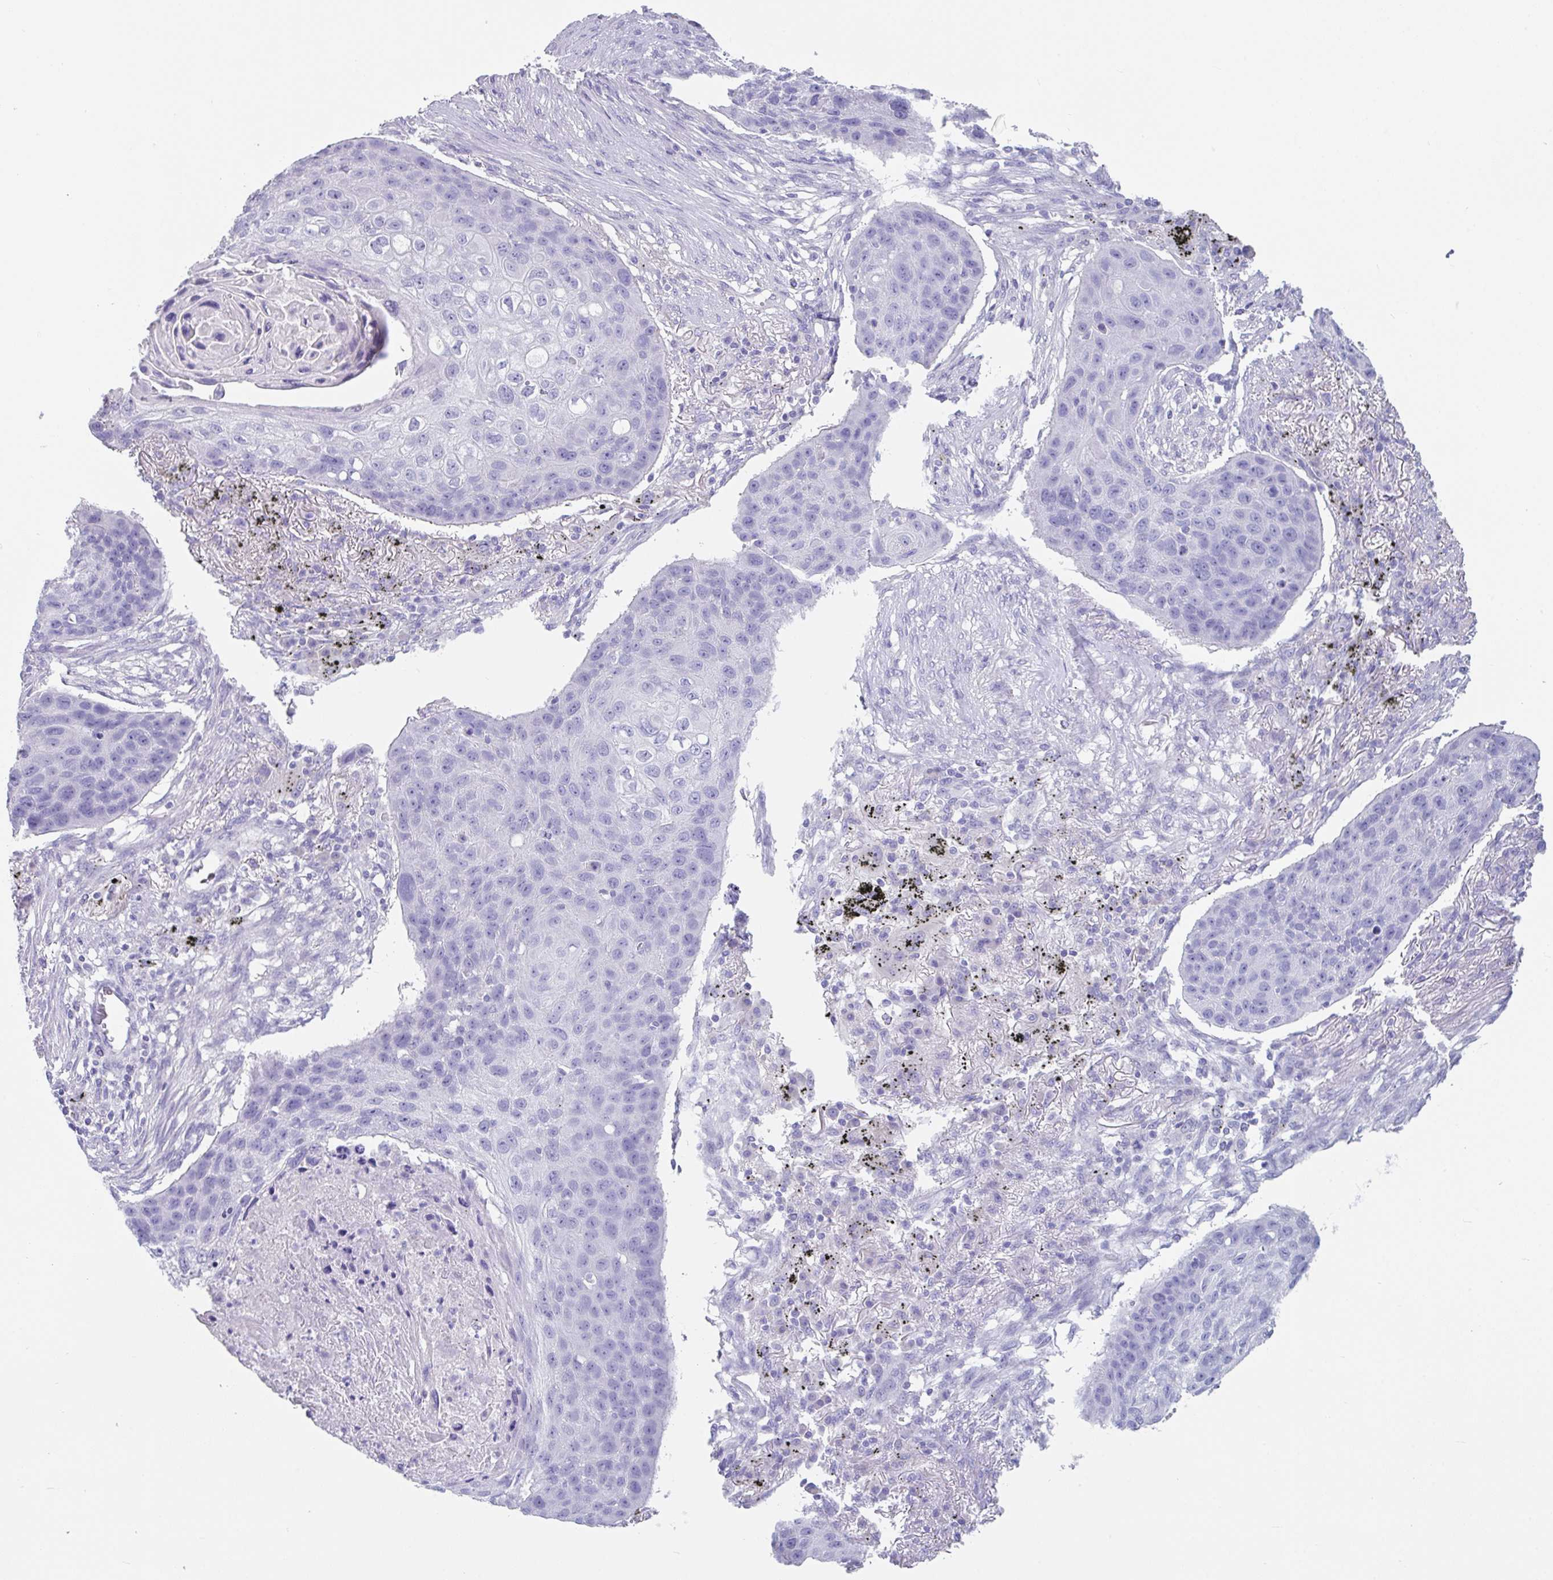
{"staining": {"intensity": "negative", "quantity": "none", "location": "none"}, "tissue": "lung cancer", "cell_type": "Tumor cells", "image_type": "cancer", "snomed": [{"axis": "morphology", "description": "Squamous cell carcinoma, NOS"}, {"axis": "topography", "description": "Lung"}], "caption": "A photomicrograph of human lung cancer (squamous cell carcinoma) is negative for staining in tumor cells.", "gene": "SLC44A4", "patient": {"sex": "female", "age": 63}}